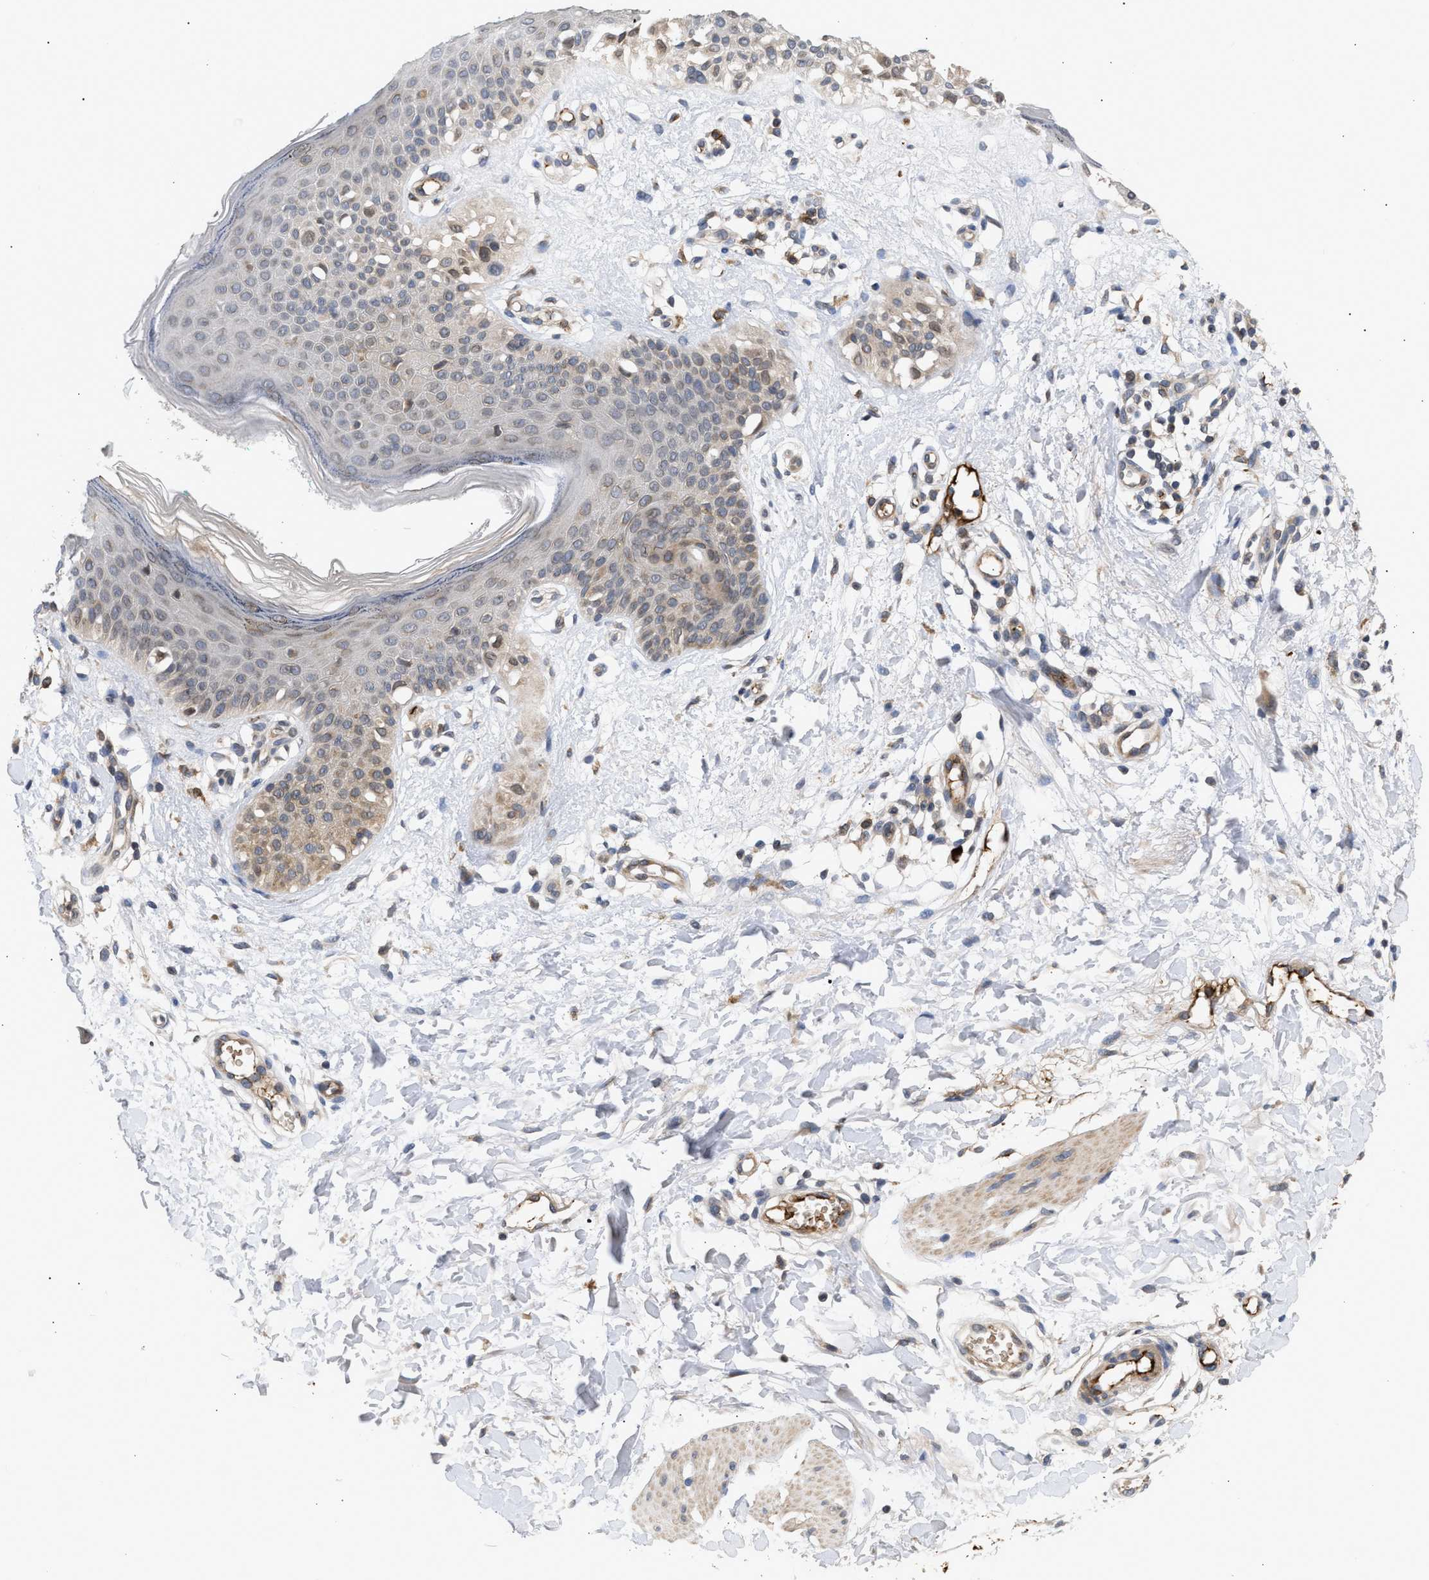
{"staining": {"intensity": "weak", "quantity": "25%-75%", "location": "cytoplasmic/membranous,nuclear"}, "tissue": "melanoma", "cell_type": "Tumor cells", "image_type": "cancer", "snomed": [{"axis": "morphology", "description": "Malignant melanoma, NOS"}, {"axis": "topography", "description": "Skin"}], "caption": "A high-resolution micrograph shows immunohistochemistry staining of malignant melanoma, which demonstrates weak cytoplasmic/membranous and nuclear staining in approximately 25%-75% of tumor cells.", "gene": "NUP62", "patient": {"sex": "female", "age": 81}}